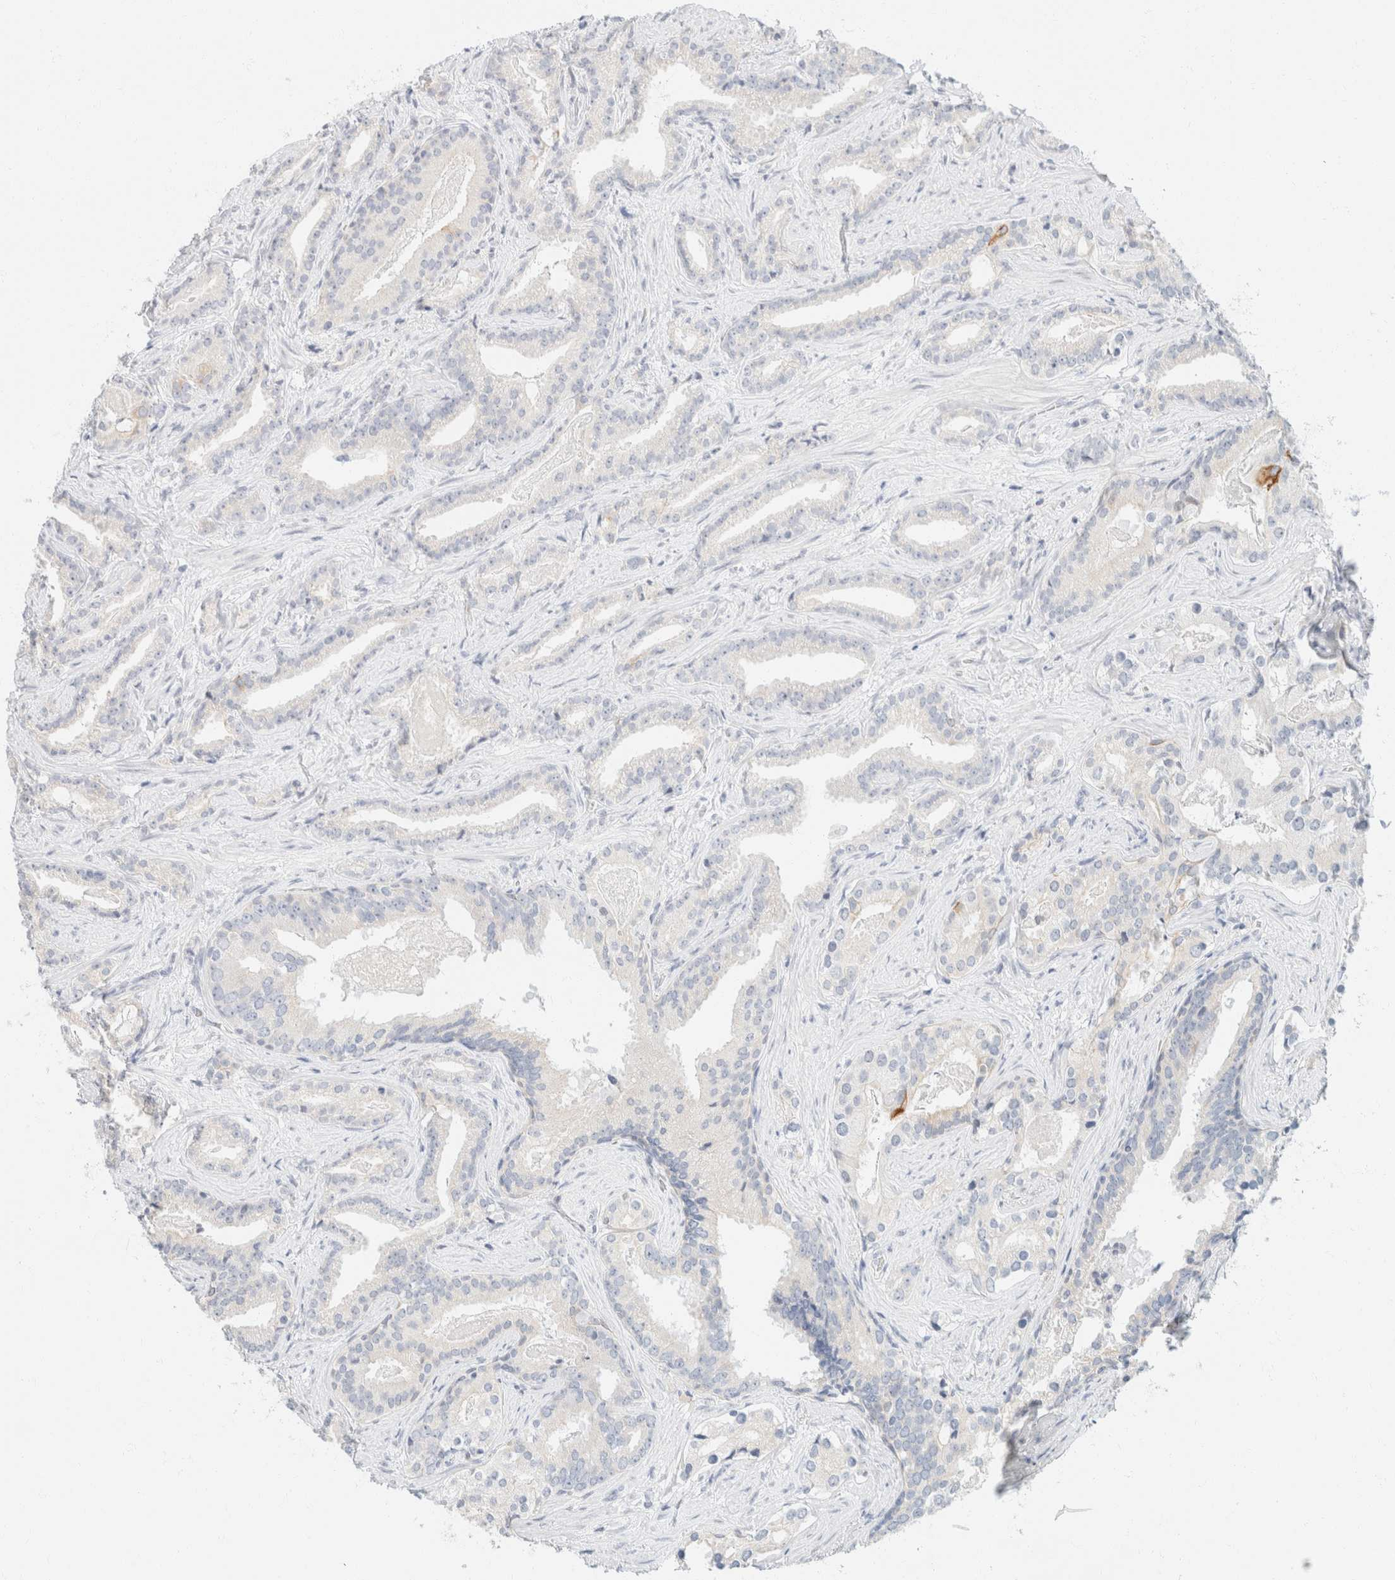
{"staining": {"intensity": "negative", "quantity": "none", "location": "none"}, "tissue": "prostate cancer", "cell_type": "Tumor cells", "image_type": "cancer", "snomed": [{"axis": "morphology", "description": "Adenocarcinoma, Low grade"}, {"axis": "topography", "description": "Prostate"}], "caption": "Histopathology image shows no significant protein staining in tumor cells of prostate low-grade adenocarcinoma.", "gene": "KRT20", "patient": {"sex": "male", "age": 67}}